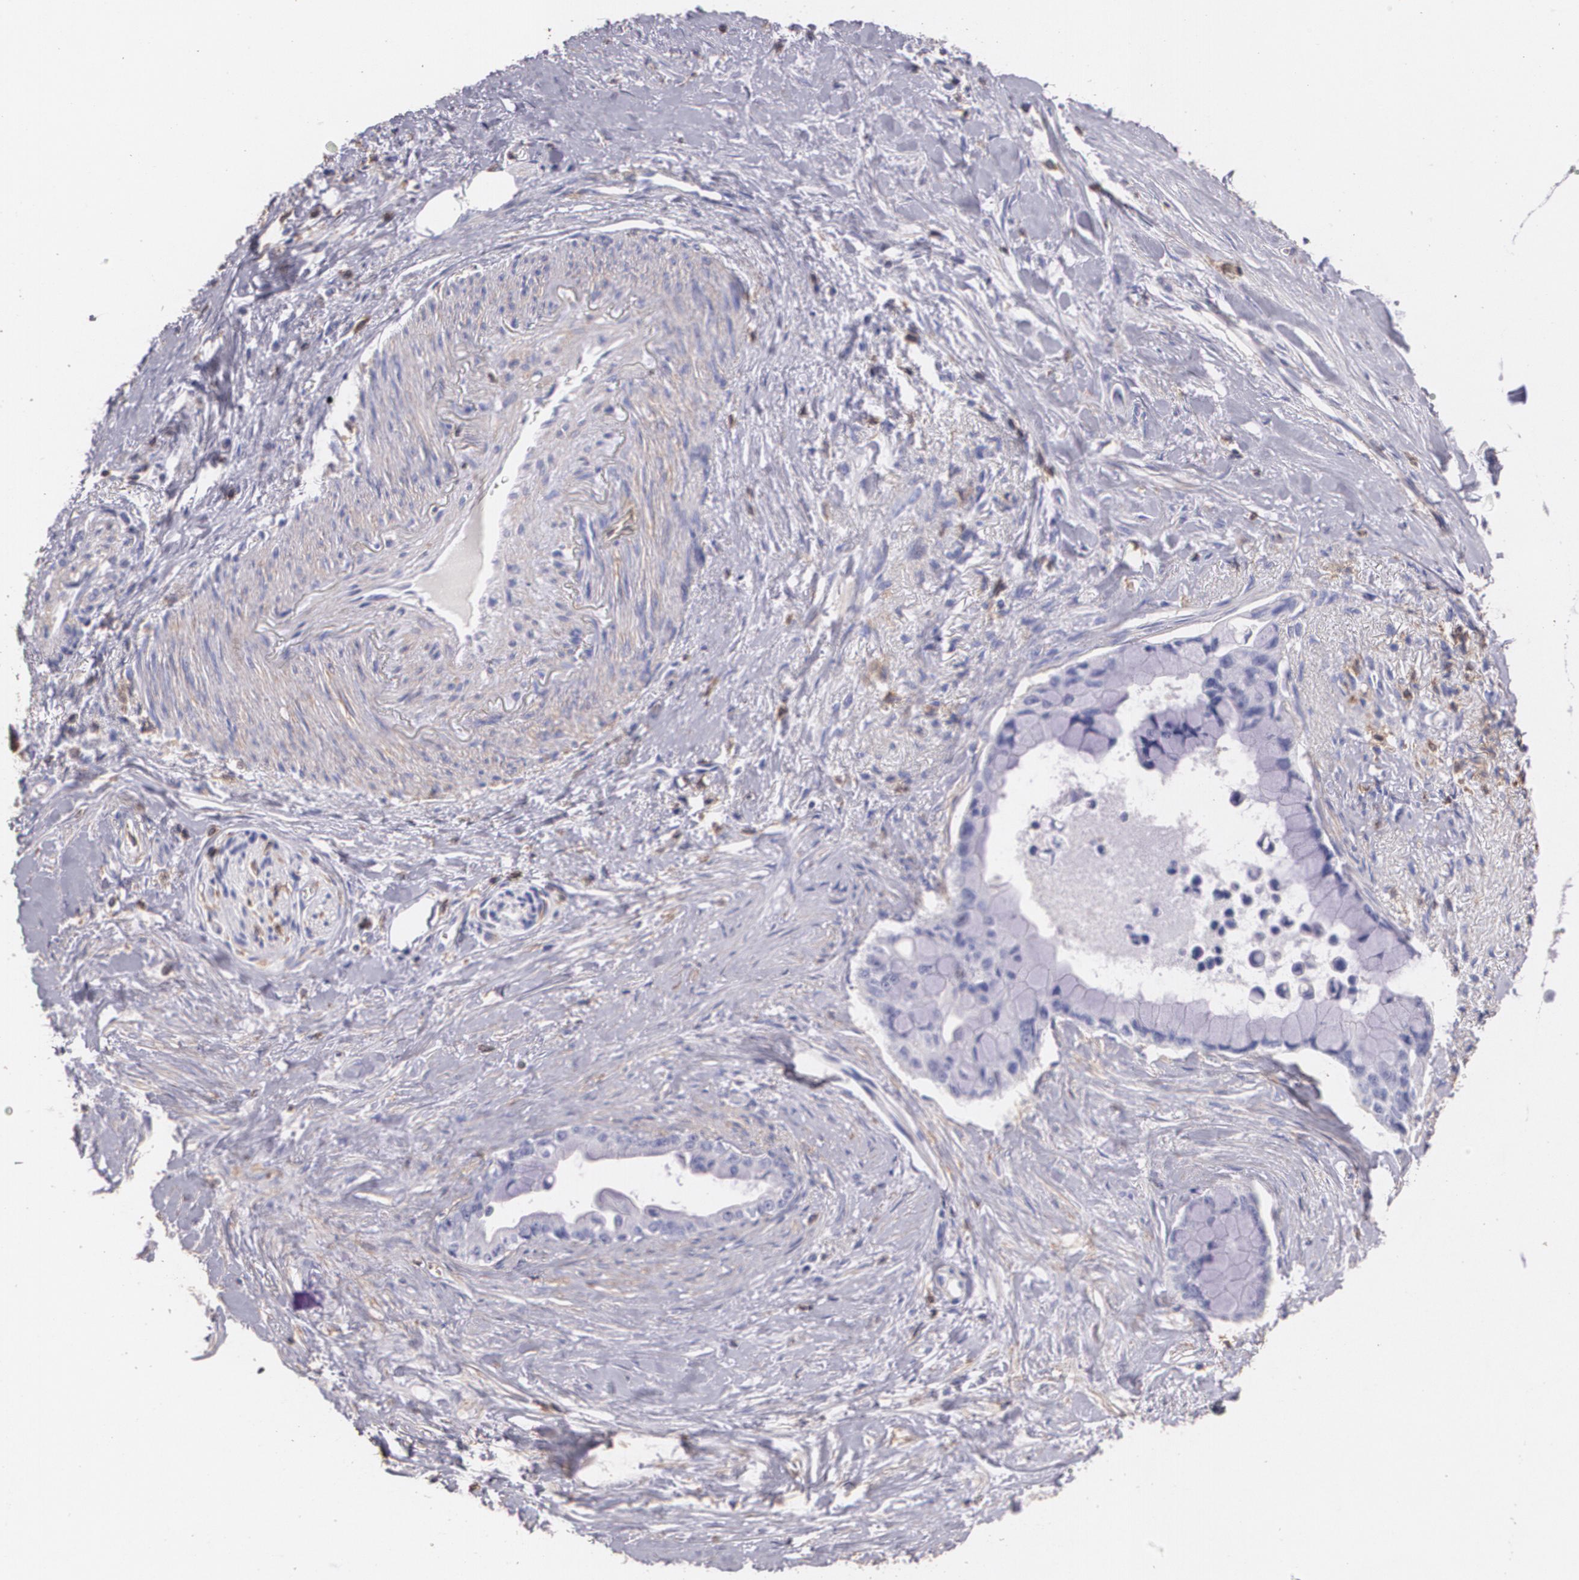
{"staining": {"intensity": "negative", "quantity": "none", "location": "none"}, "tissue": "pancreatic cancer", "cell_type": "Tumor cells", "image_type": "cancer", "snomed": [{"axis": "morphology", "description": "Adenocarcinoma, NOS"}, {"axis": "topography", "description": "Pancreas"}], "caption": "The photomicrograph displays no significant expression in tumor cells of pancreatic cancer. (Brightfield microscopy of DAB (3,3'-diaminobenzidine) immunohistochemistry (IHC) at high magnification).", "gene": "TGFBR1", "patient": {"sex": "male", "age": 59}}